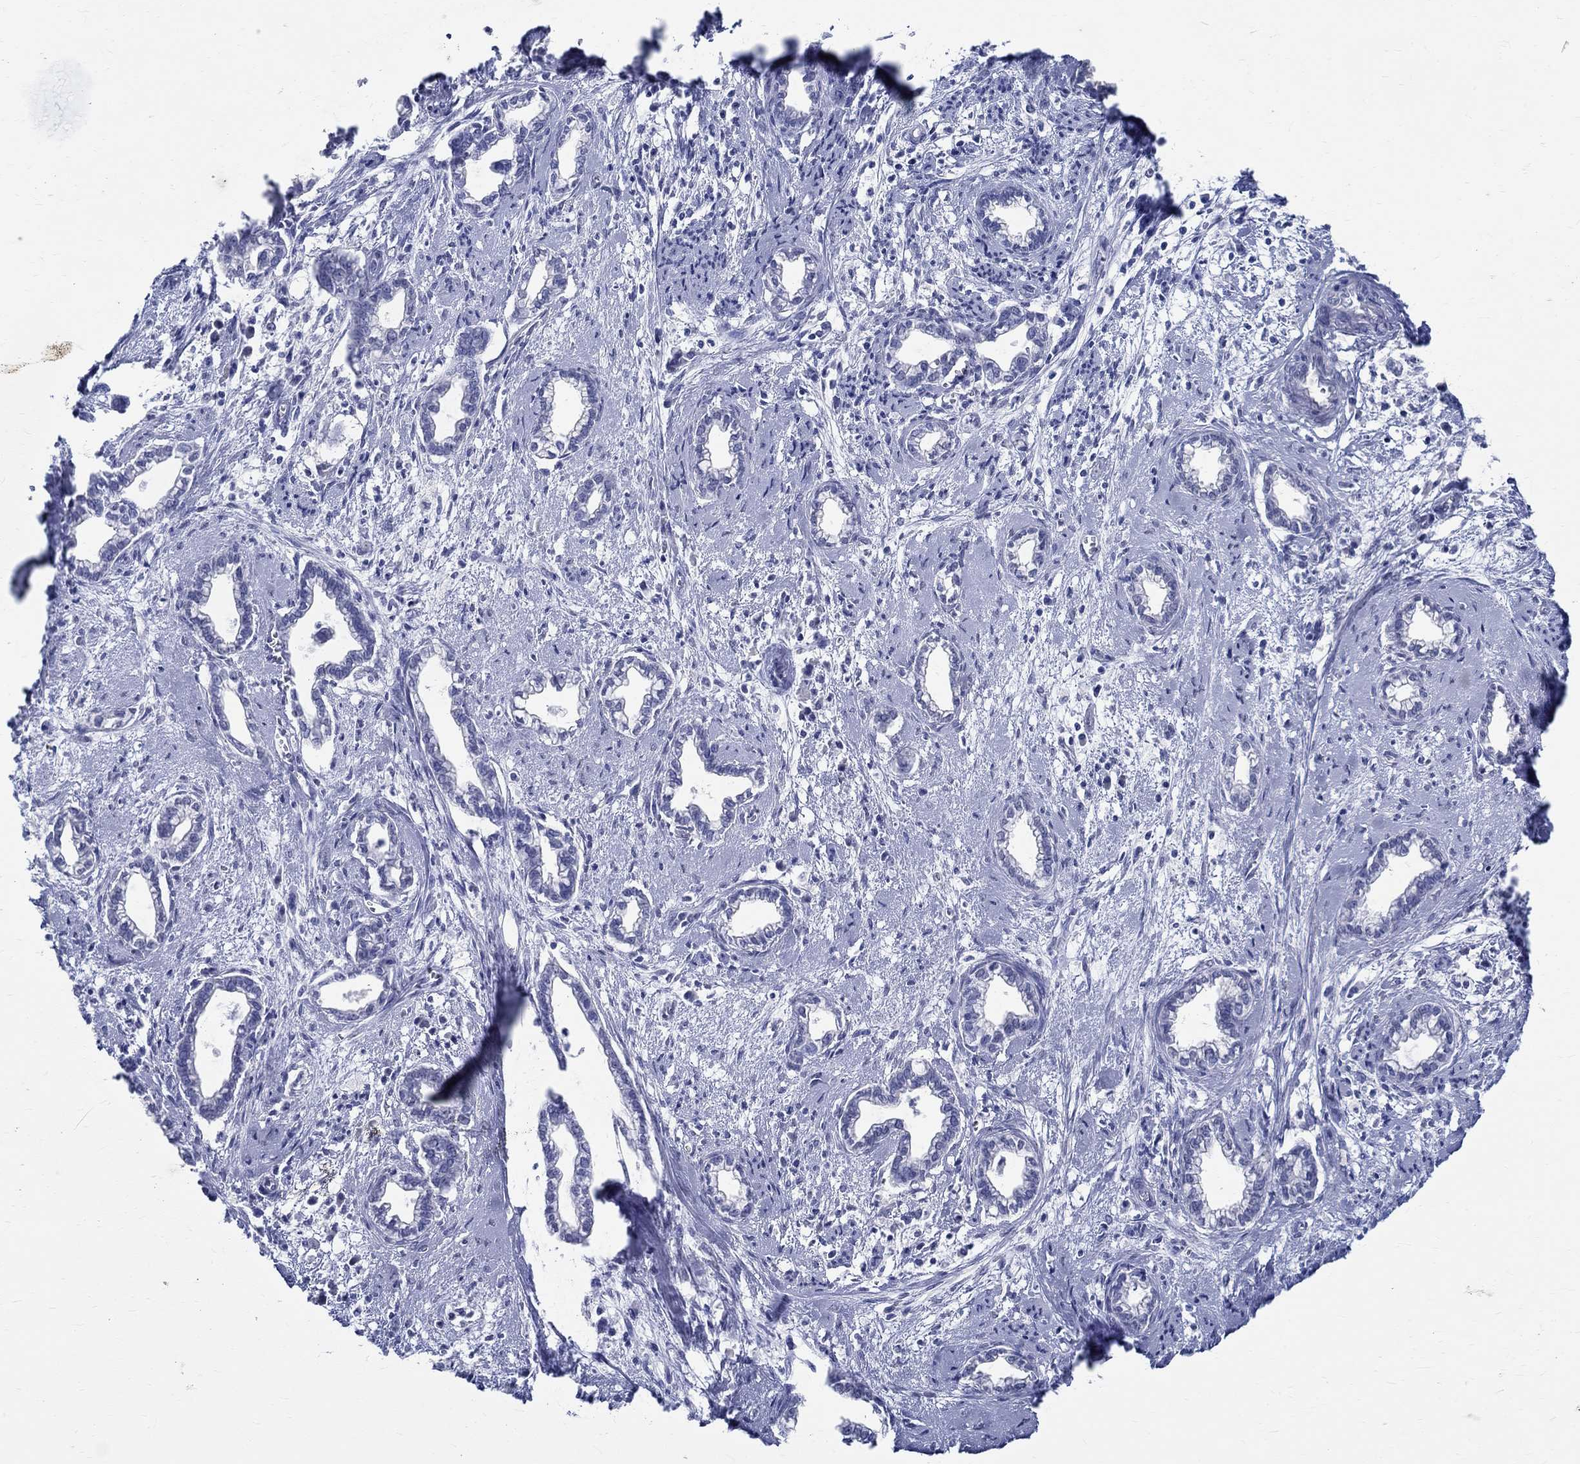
{"staining": {"intensity": "negative", "quantity": "none", "location": "none"}, "tissue": "cervical cancer", "cell_type": "Tumor cells", "image_type": "cancer", "snomed": [{"axis": "morphology", "description": "Adenocarcinoma, NOS"}, {"axis": "topography", "description": "Cervix"}], "caption": "A micrograph of adenocarcinoma (cervical) stained for a protein reveals no brown staining in tumor cells.", "gene": "TSPAN16", "patient": {"sex": "female", "age": 62}}